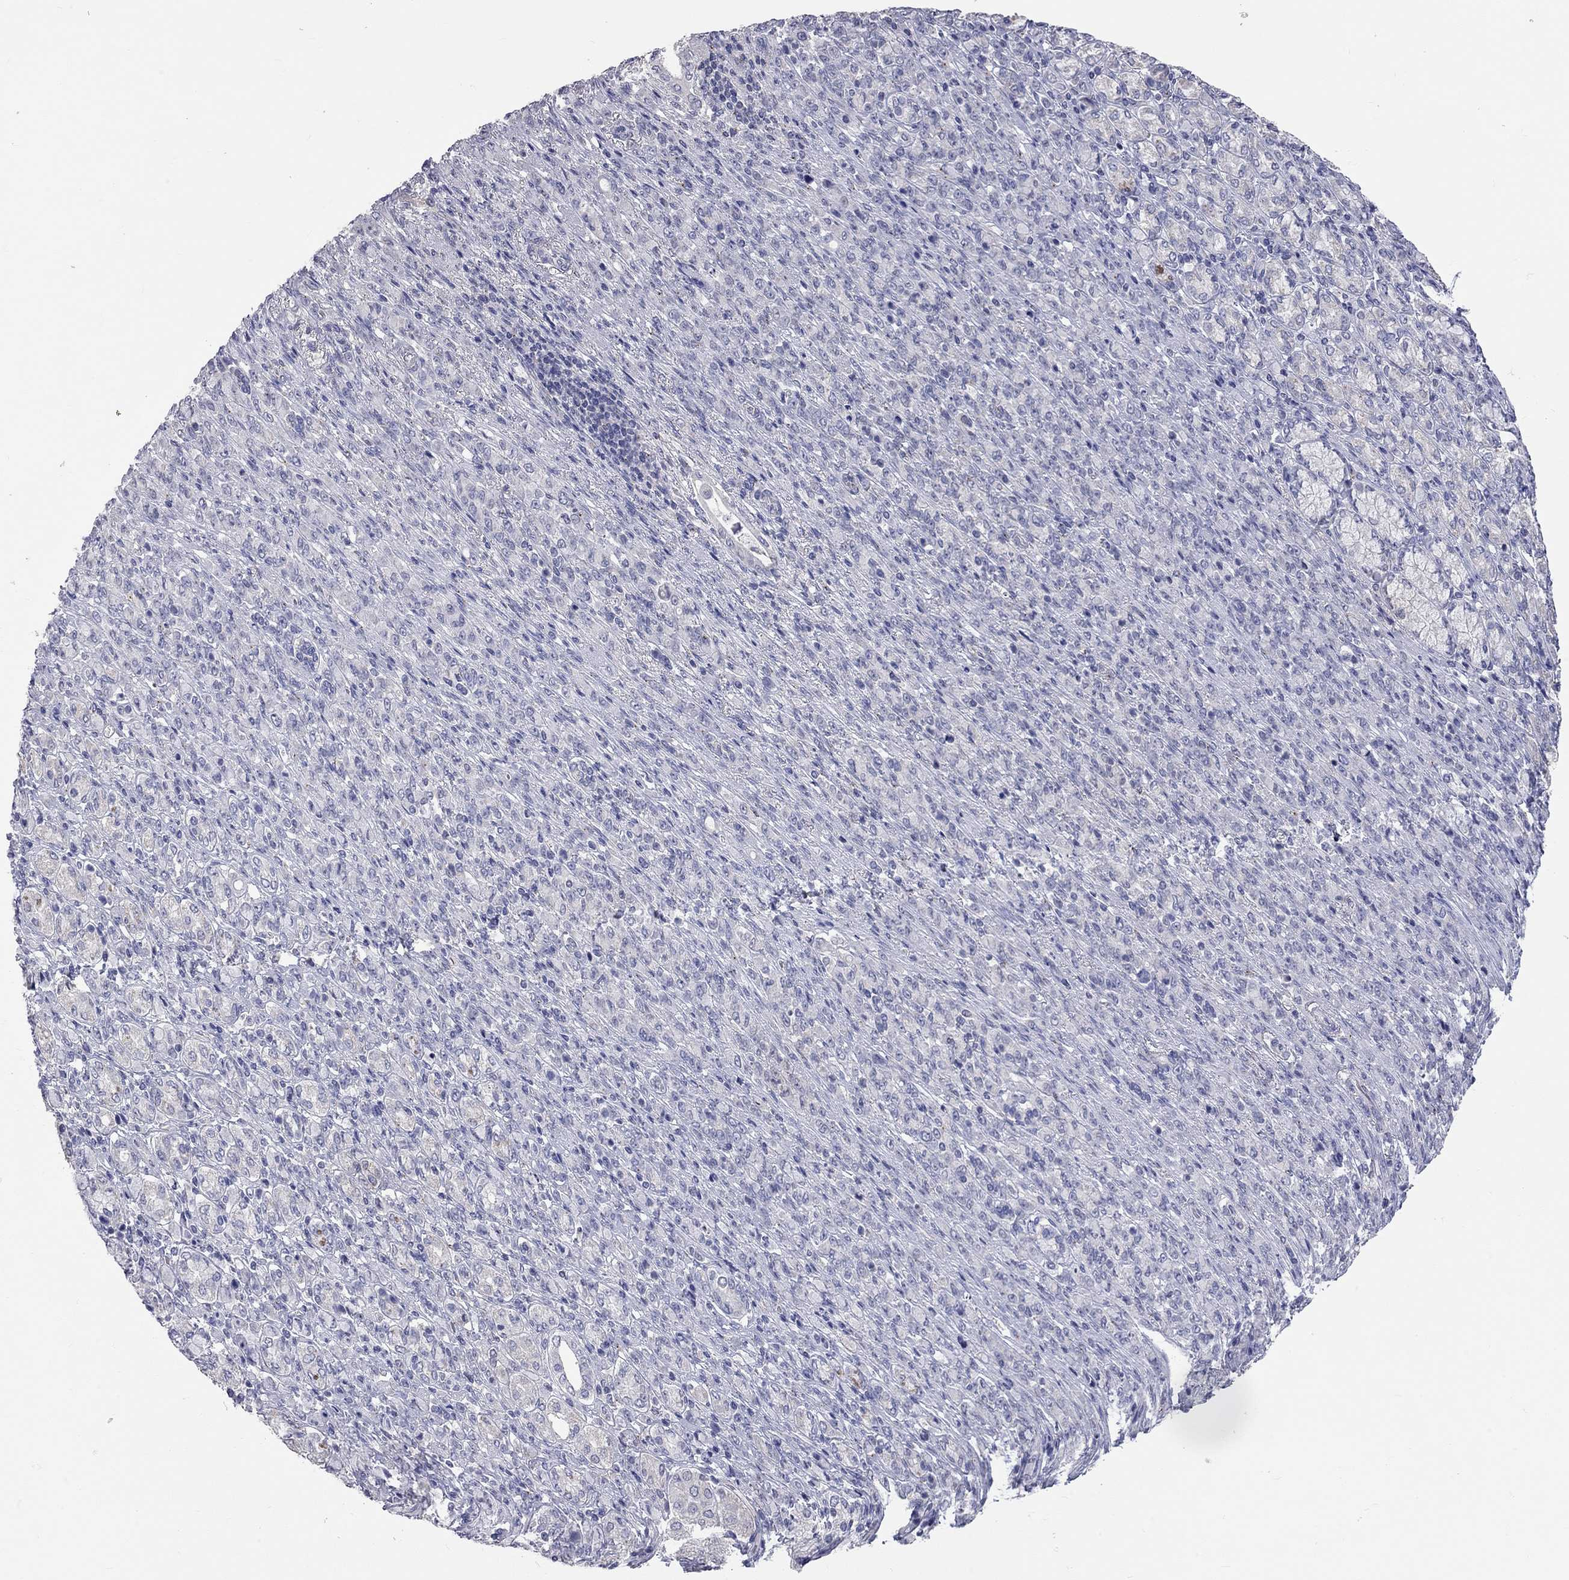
{"staining": {"intensity": "negative", "quantity": "none", "location": "none"}, "tissue": "stomach cancer", "cell_type": "Tumor cells", "image_type": "cancer", "snomed": [{"axis": "morphology", "description": "Normal tissue, NOS"}, {"axis": "morphology", "description": "Adenocarcinoma, NOS"}, {"axis": "topography", "description": "Stomach"}], "caption": "High magnification brightfield microscopy of adenocarcinoma (stomach) stained with DAB (brown) and counterstained with hematoxylin (blue): tumor cells show no significant expression.", "gene": "OPRK1", "patient": {"sex": "female", "age": 79}}